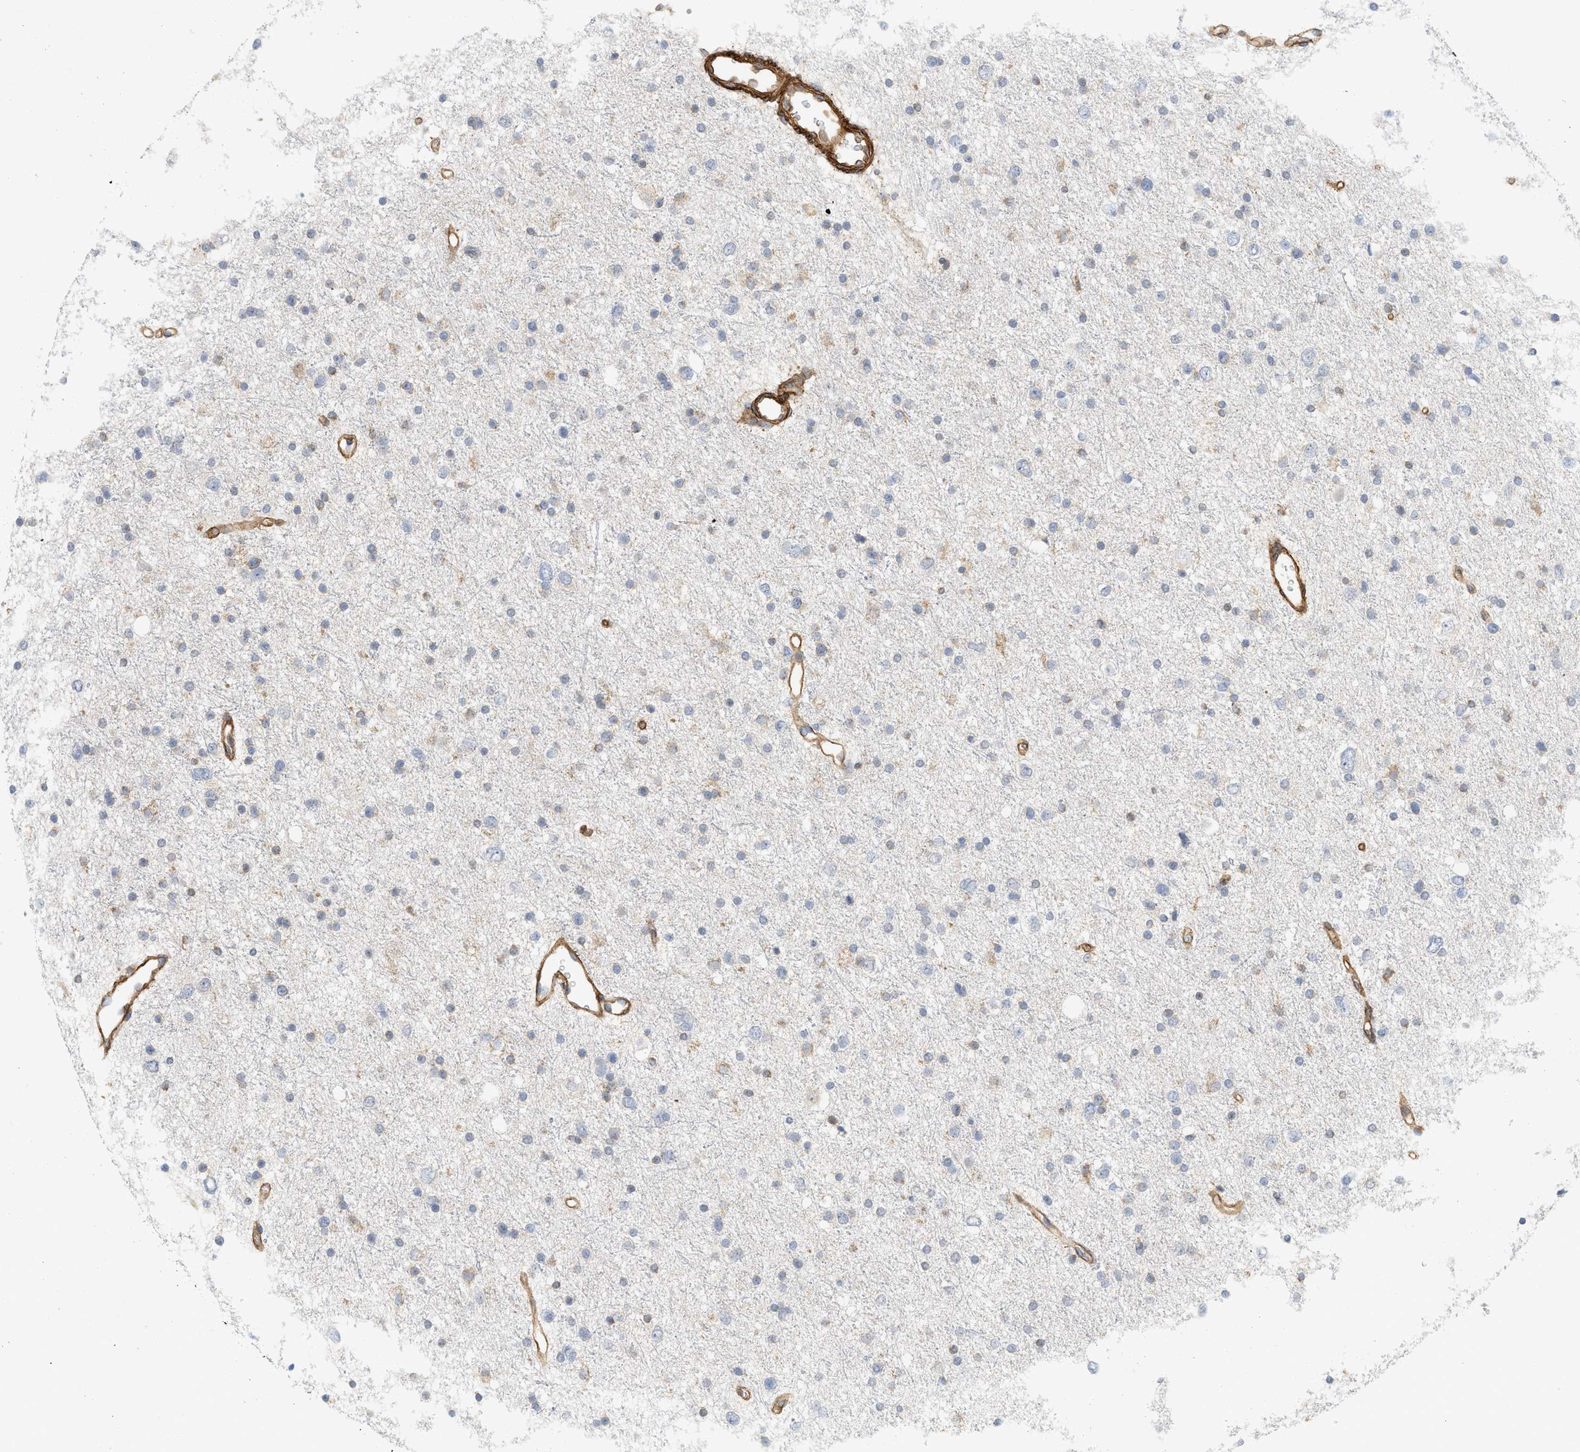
{"staining": {"intensity": "weak", "quantity": "<25%", "location": "cytoplasmic/membranous"}, "tissue": "glioma", "cell_type": "Tumor cells", "image_type": "cancer", "snomed": [{"axis": "morphology", "description": "Glioma, malignant, Low grade"}, {"axis": "topography", "description": "Brain"}], "caption": "DAB (3,3'-diaminobenzidine) immunohistochemical staining of human malignant glioma (low-grade) reveals no significant expression in tumor cells.", "gene": "SVOP", "patient": {"sex": "female", "age": 37}}